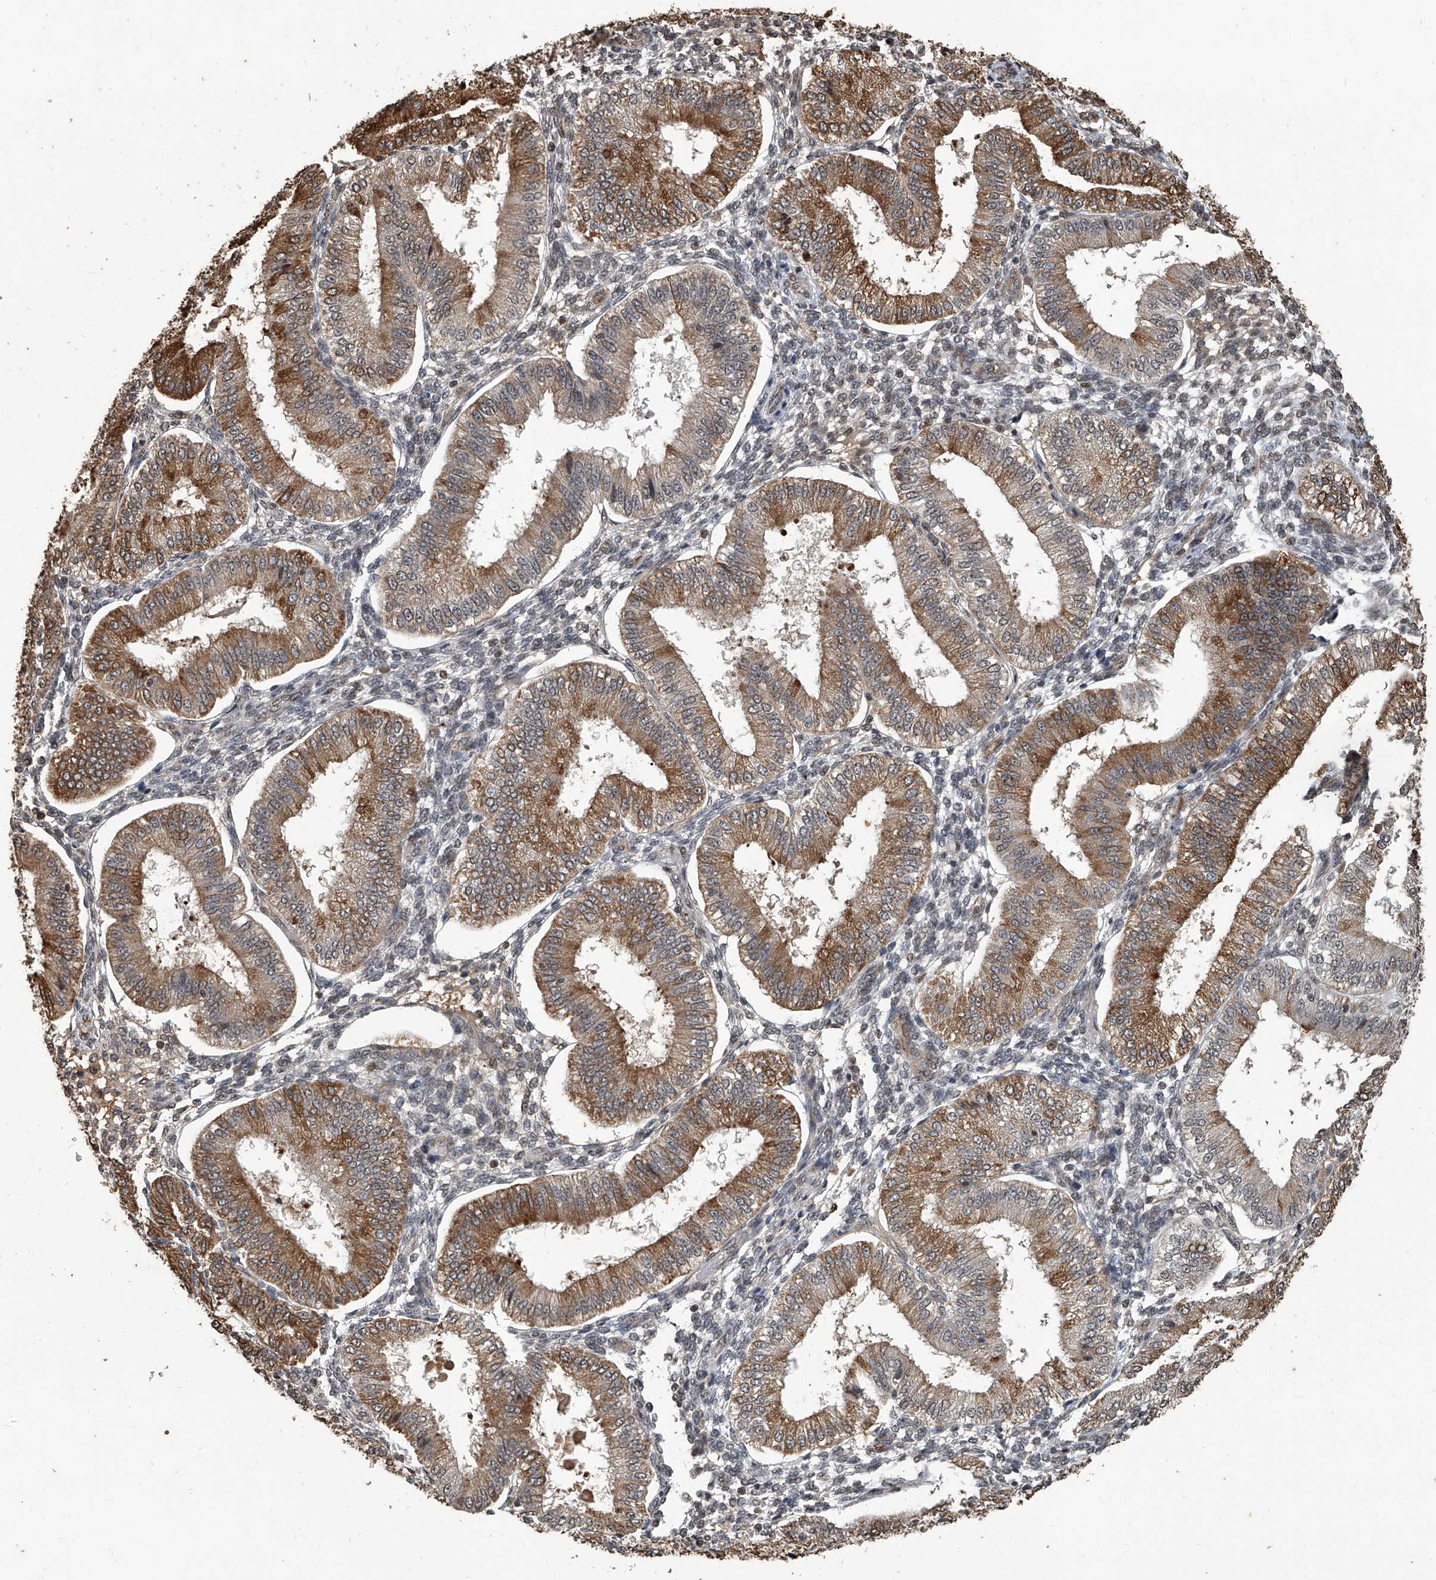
{"staining": {"intensity": "moderate", "quantity": "25%-75%", "location": "cytoplasmic/membranous,nuclear"}, "tissue": "endometrium", "cell_type": "Cells in endometrial stroma", "image_type": "normal", "snomed": [{"axis": "morphology", "description": "Normal tissue, NOS"}, {"axis": "topography", "description": "Endometrium"}], "caption": "This histopathology image exhibits immunohistochemistry staining of normal endometrium, with medium moderate cytoplasmic/membranous,nuclear staining in about 25%-75% of cells in endometrial stroma.", "gene": "GPR132", "patient": {"sex": "female", "age": 39}}